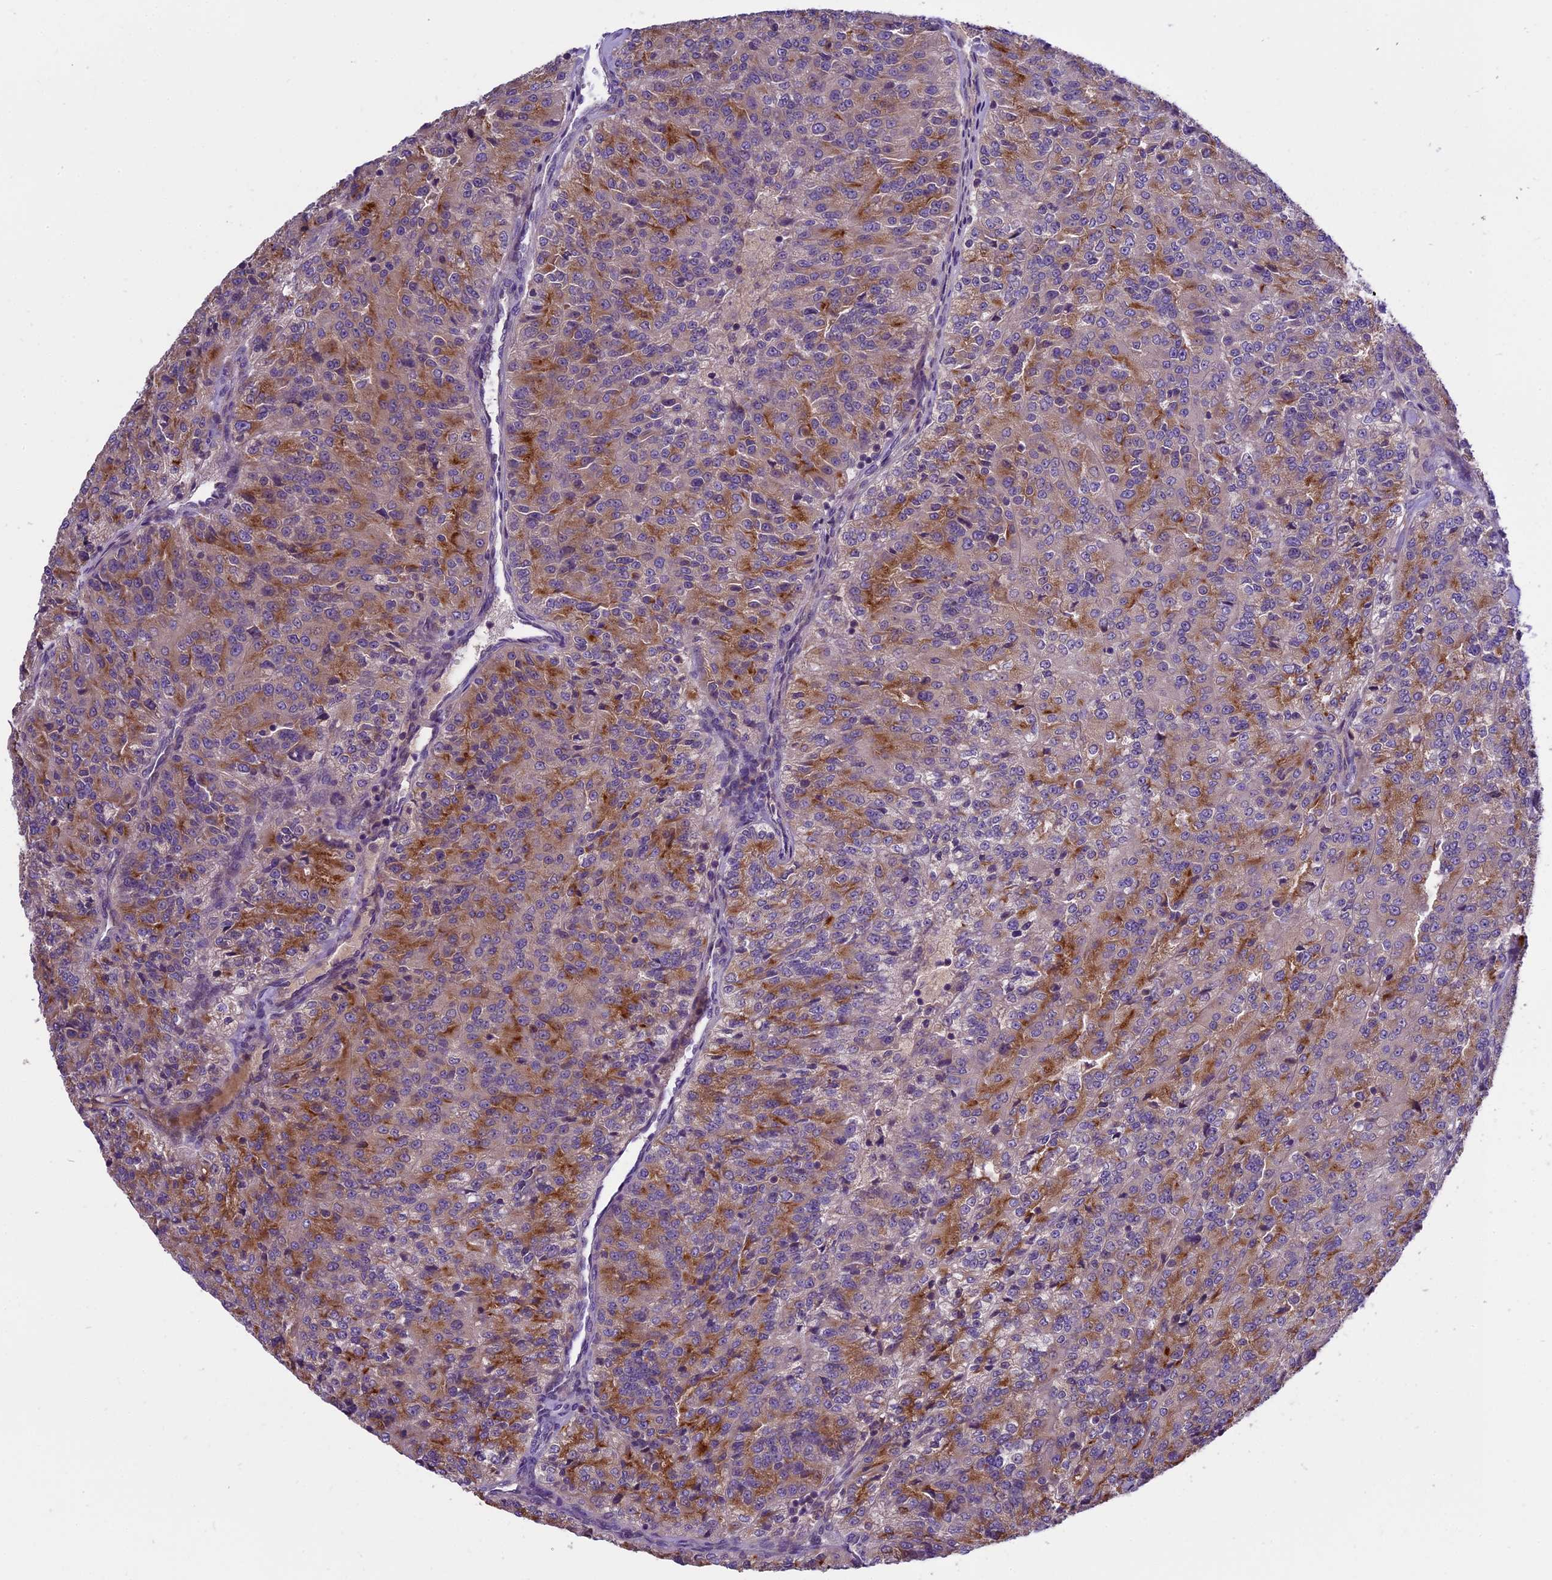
{"staining": {"intensity": "moderate", "quantity": ">75%", "location": "cytoplasmic/membranous"}, "tissue": "renal cancer", "cell_type": "Tumor cells", "image_type": "cancer", "snomed": [{"axis": "morphology", "description": "Adenocarcinoma, NOS"}, {"axis": "topography", "description": "Kidney"}], "caption": "An immunohistochemistry photomicrograph of neoplastic tissue is shown. Protein staining in brown highlights moderate cytoplasmic/membranous positivity in renal adenocarcinoma within tumor cells.", "gene": "ABCC10", "patient": {"sex": "female", "age": 63}}